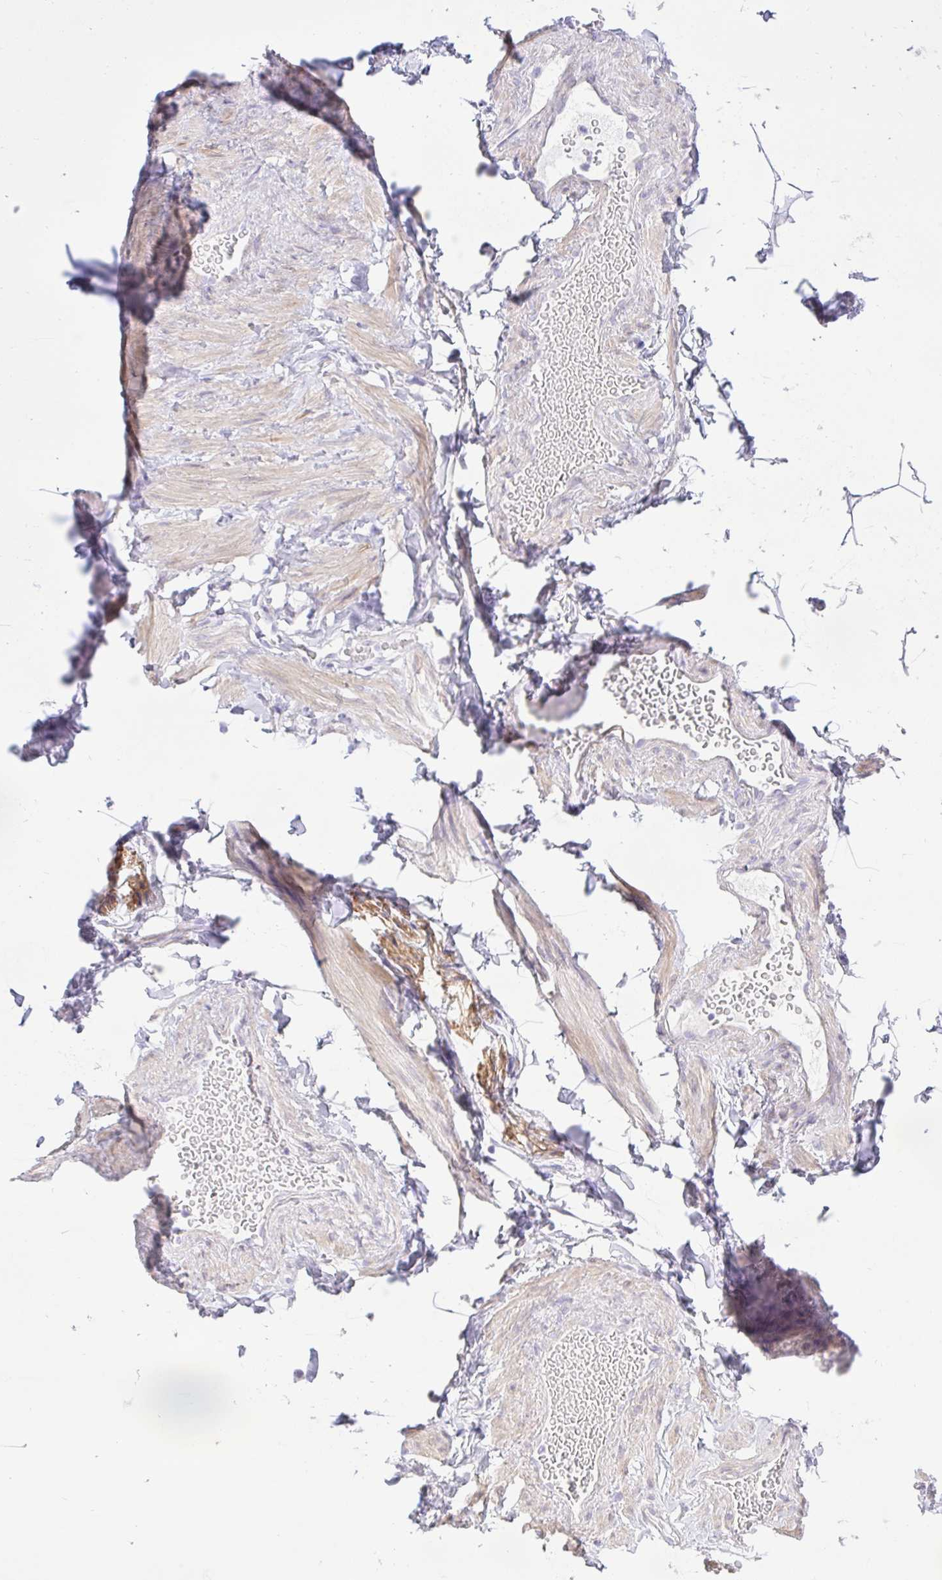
{"staining": {"intensity": "negative", "quantity": "none", "location": "none"}, "tissue": "adipose tissue", "cell_type": "Adipocytes", "image_type": "normal", "snomed": [{"axis": "morphology", "description": "Normal tissue, NOS"}, {"axis": "topography", "description": "Soft tissue"}, {"axis": "topography", "description": "Adipose tissue"}, {"axis": "topography", "description": "Vascular tissue"}, {"axis": "topography", "description": "Peripheral nerve tissue"}], "caption": "This is an immunohistochemistry image of benign human adipose tissue. There is no expression in adipocytes.", "gene": "REEP1", "patient": {"sex": "male", "age": 29}}